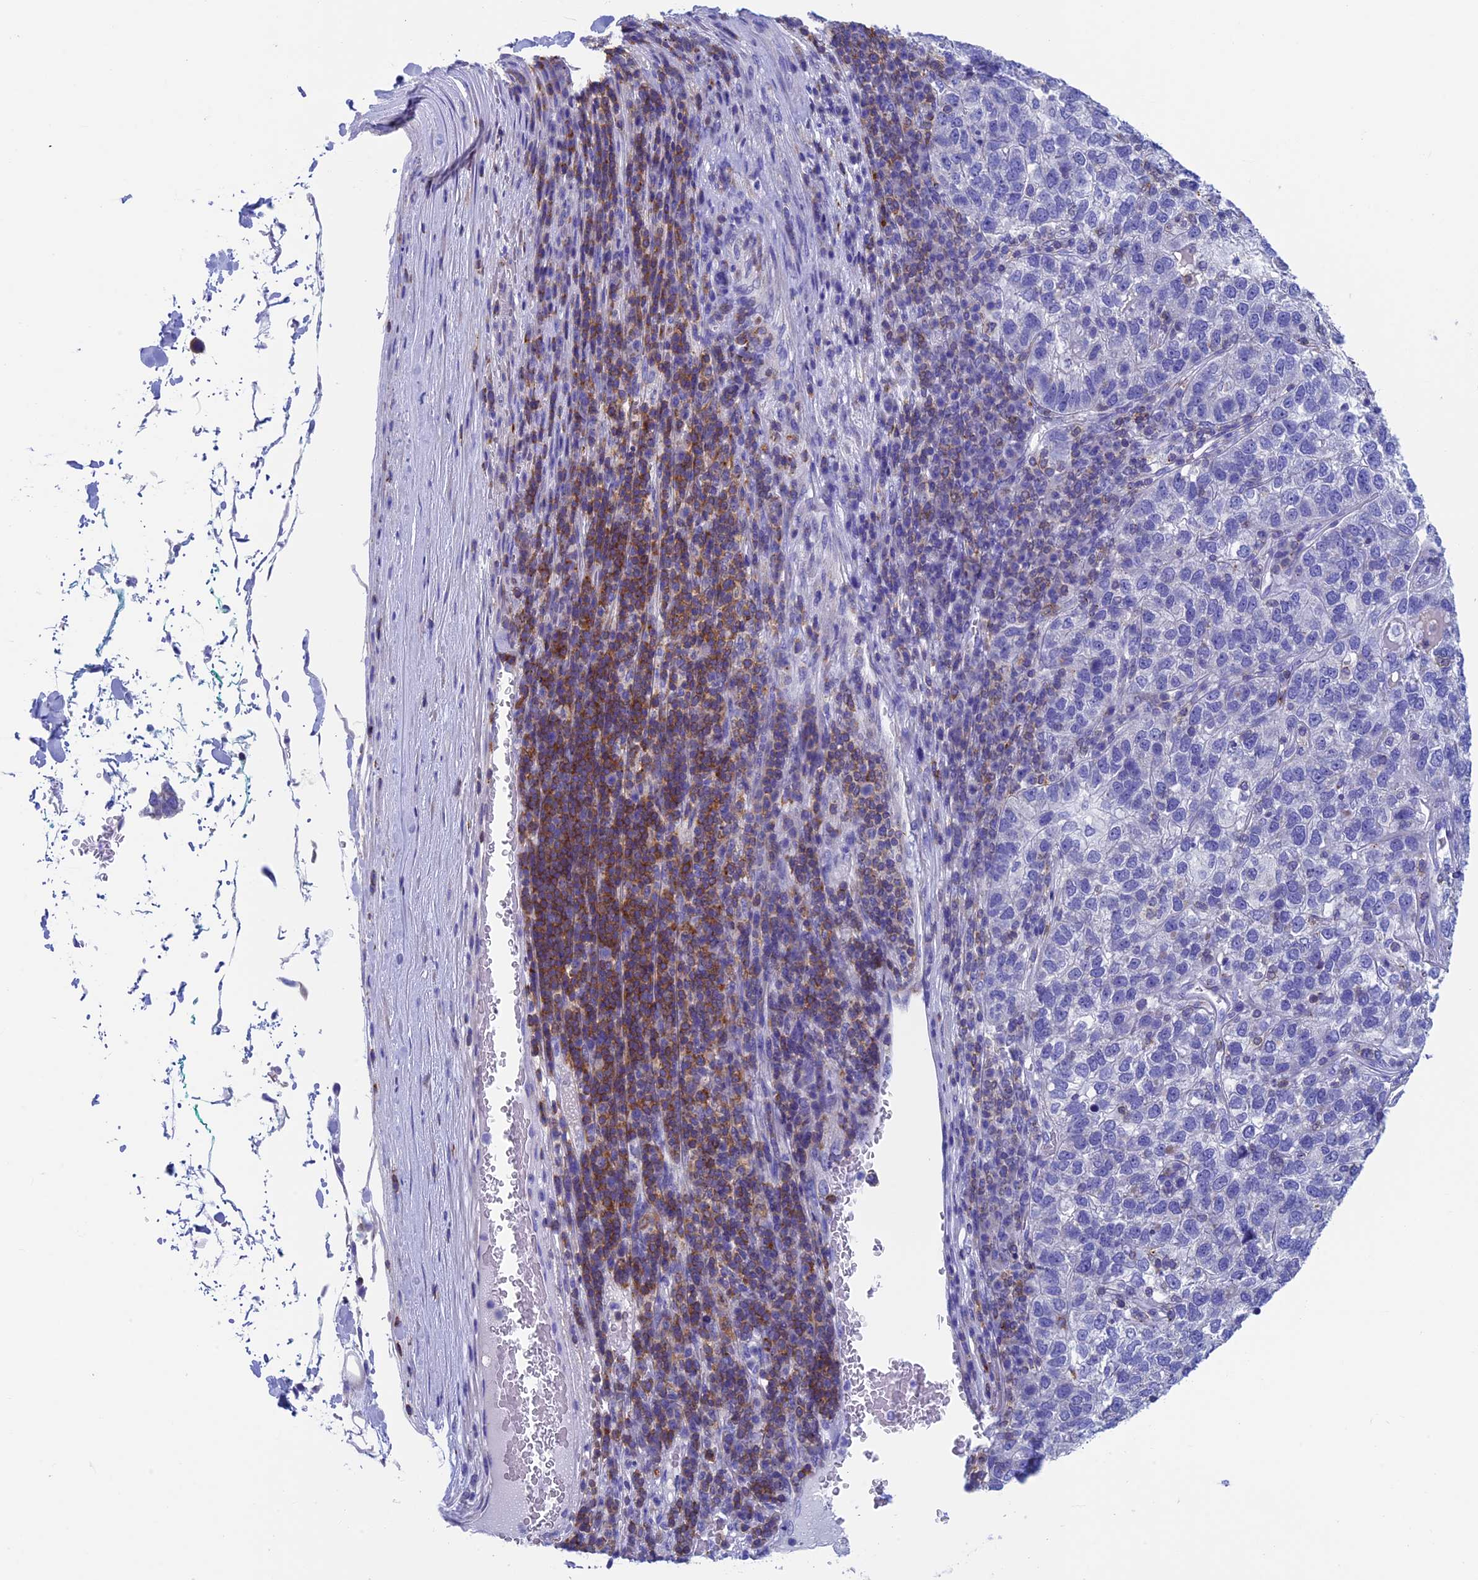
{"staining": {"intensity": "negative", "quantity": "none", "location": "none"}, "tissue": "pancreatic cancer", "cell_type": "Tumor cells", "image_type": "cancer", "snomed": [{"axis": "morphology", "description": "Adenocarcinoma, NOS"}, {"axis": "topography", "description": "Pancreas"}], "caption": "Immunohistochemistry photomicrograph of neoplastic tissue: human pancreatic cancer stained with DAB reveals no significant protein staining in tumor cells.", "gene": "SEPTIN1", "patient": {"sex": "female", "age": 61}}